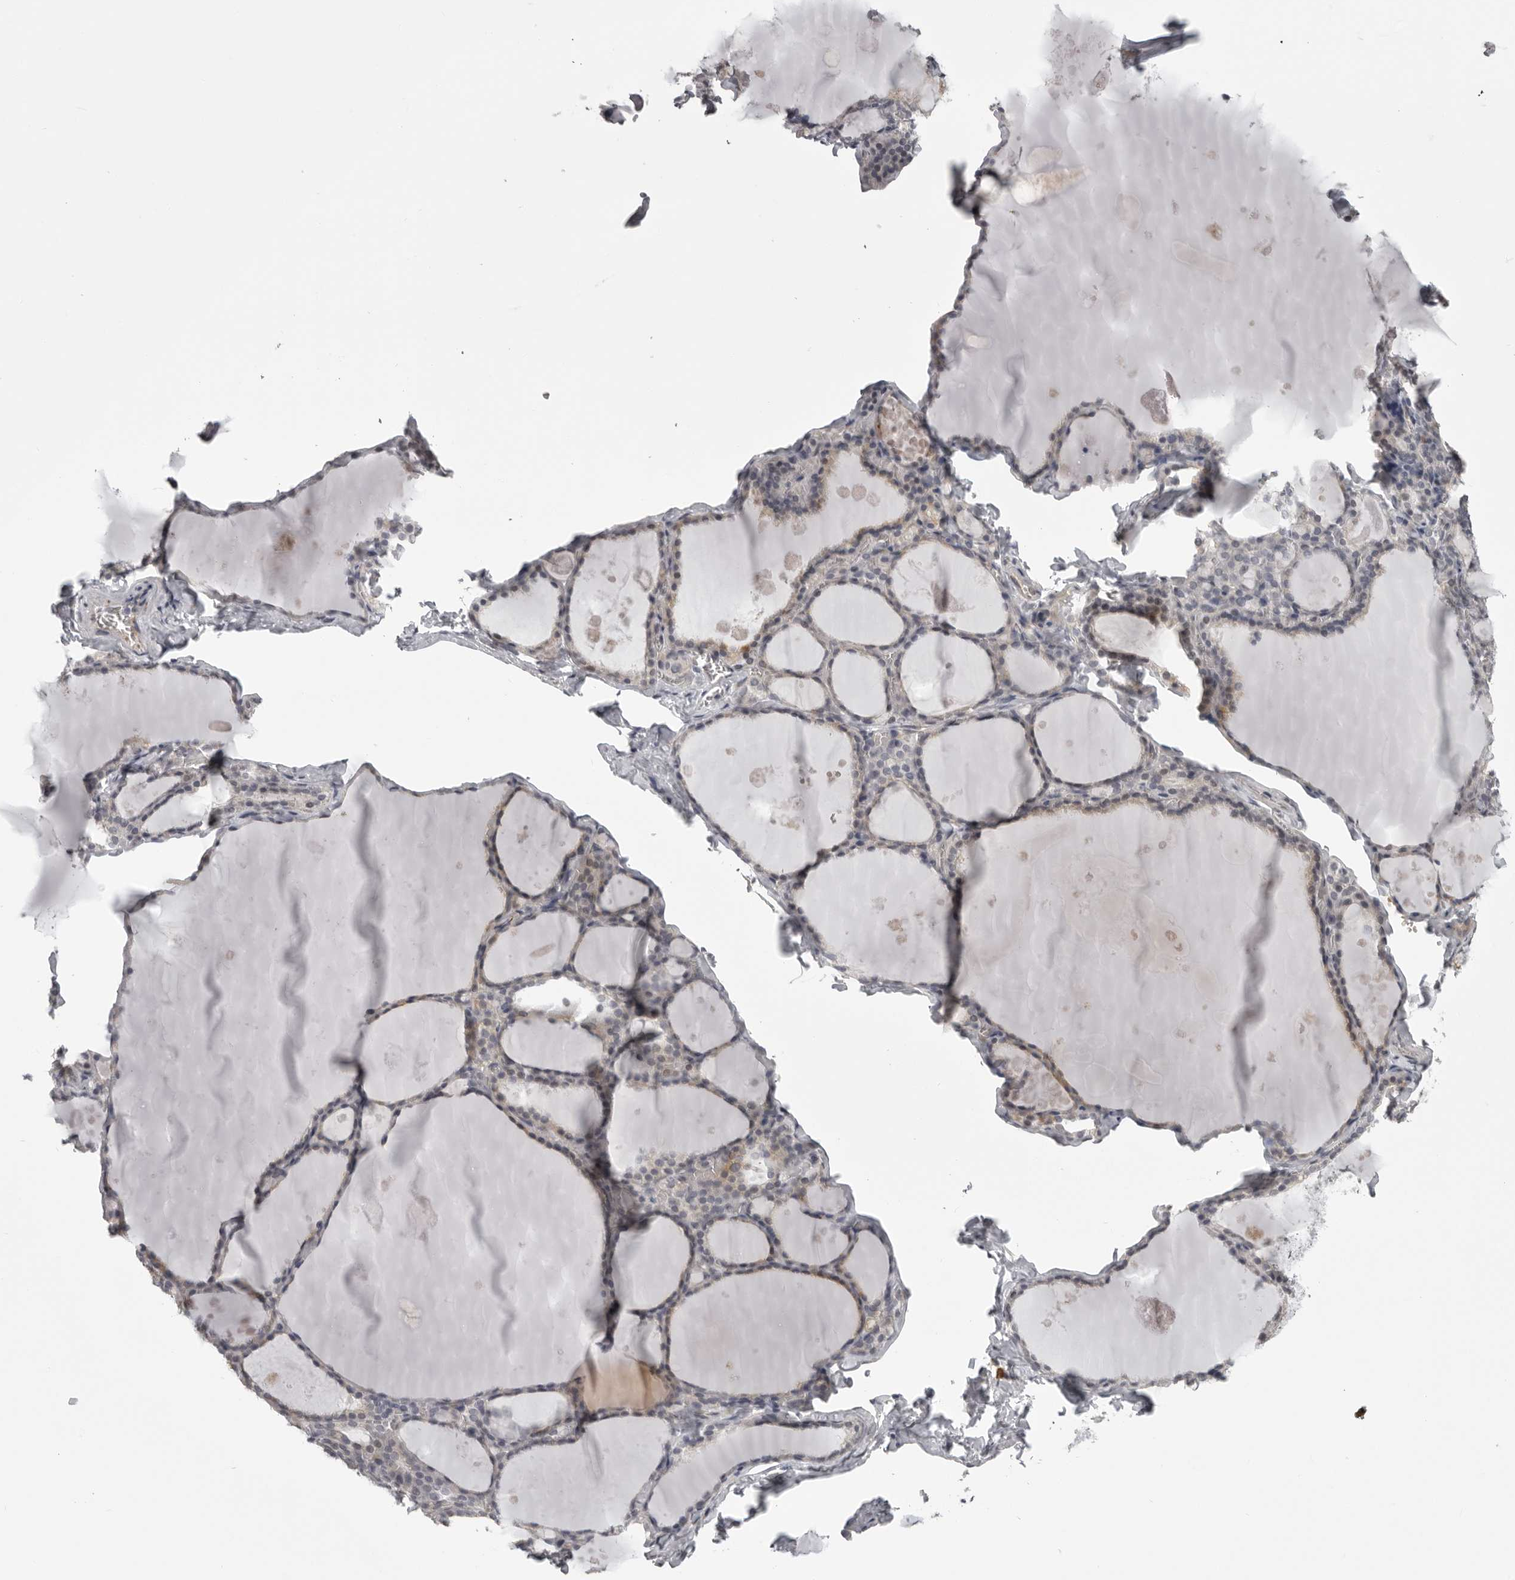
{"staining": {"intensity": "weak", "quantity": "25%-75%", "location": "cytoplasmic/membranous"}, "tissue": "thyroid gland", "cell_type": "Glandular cells", "image_type": "normal", "snomed": [{"axis": "morphology", "description": "Normal tissue, NOS"}, {"axis": "topography", "description": "Thyroid gland"}], "caption": "Immunohistochemical staining of benign thyroid gland demonstrates low levels of weak cytoplasmic/membranous positivity in approximately 25%-75% of glandular cells. Using DAB (3,3'-diaminobenzidine) (brown) and hematoxylin (blue) stains, captured at high magnification using brightfield microscopy.", "gene": "EPHA10", "patient": {"sex": "male", "age": 56}}